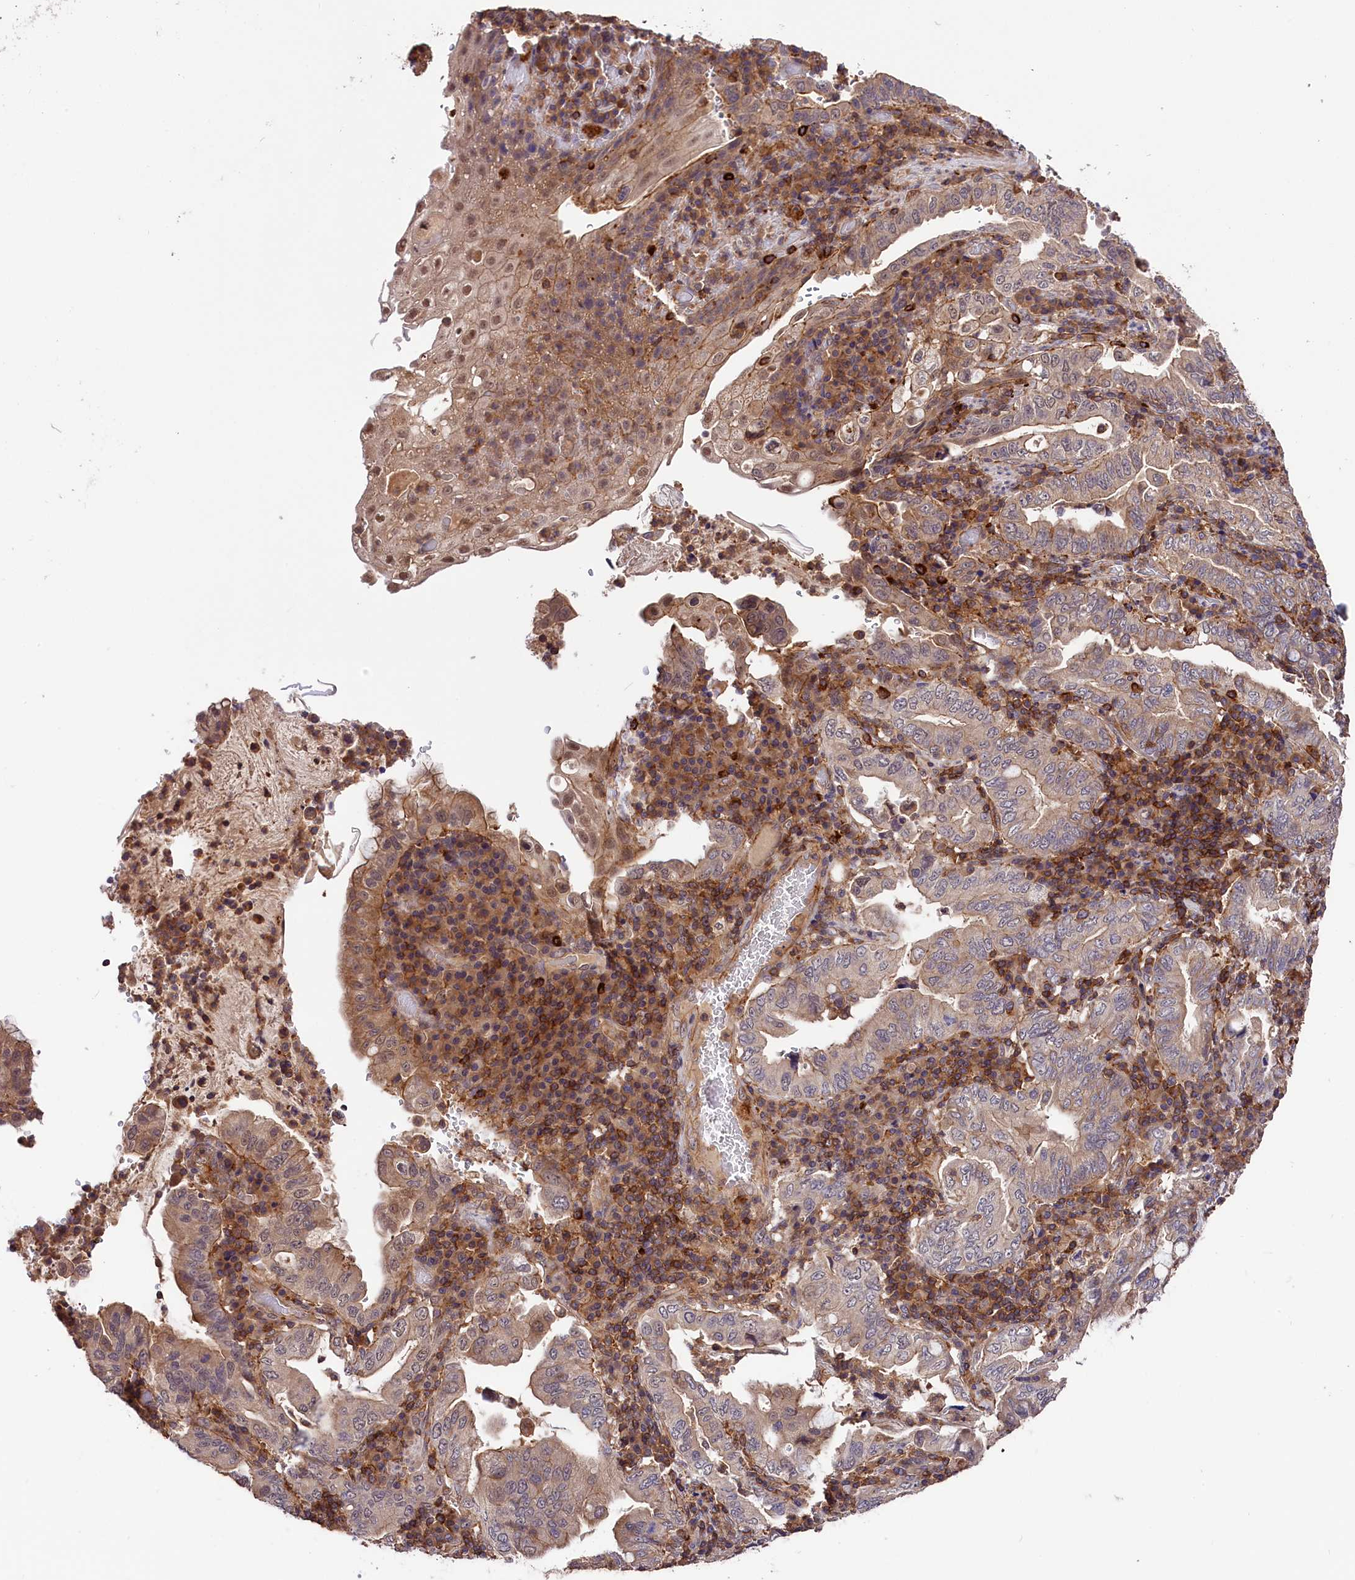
{"staining": {"intensity": "weak", "quantity": "<25%", "location": "cytoplasmic/membranous"}, "tissue": "stomach cancer", "cell_type": "Tumor cells", "image_type": "cancer", "snomed": [{"axis": "morphology", "description": "Normal tissue, NOS"}, {"axis": "morphology", "description": "Adenocarcinoma, NOS"}, {"axis": "topography", "description": "Esophagus"}, {"axis": "topography", "description": "Stomach, upper"}, {"axis": "topography", "description": "Peripheral nerve tissue"}], "caption": "High magnification brightfield microscopy of adenocarcinoma (stomach) stained with DAB (brown) and counterstained with hematoxylin (blue): tumor cells show no significant staining.", "gene": "SKIDA1", "patient": {"sex": "male", "age": 62}}